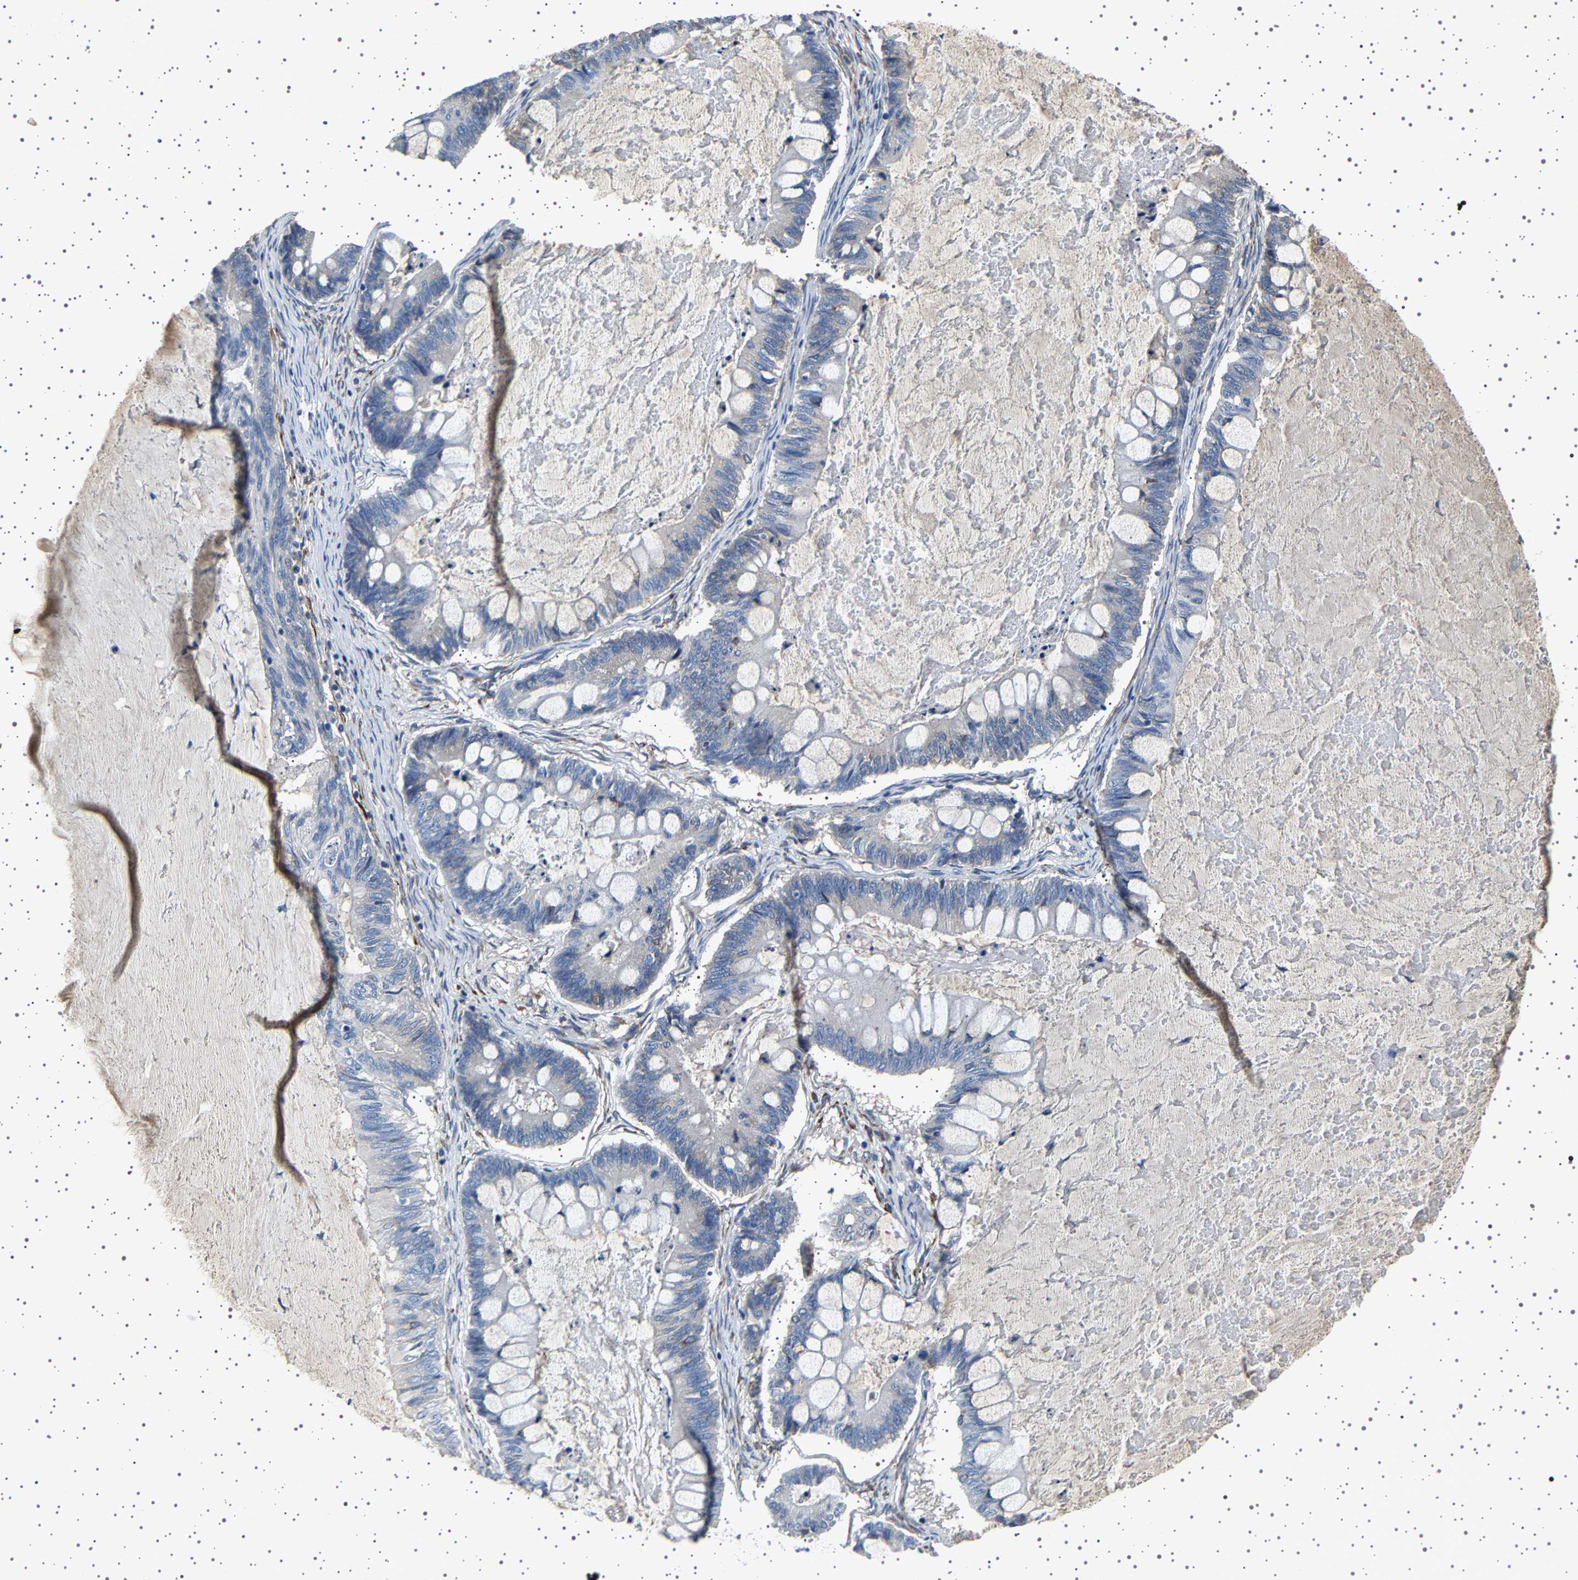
{"staining": {"intensity": "negative", "quantity": "none", "location": "none"}, "tissue": "ovarian cancer", "cell_type": "Tumor cells", "image_type": "cancer", "snomed": [{"axis": "morphology", "description": "Cystadenocarcinoma, mucinous, NOS"}, {"axis": "topography", "description": "Ovary"}], "caption": "Ovarian cancer (mucinous cystadenocarcinoma) was stained to show a protein in brown. There is no significant expression in tumor cells.", "gene": "FTCD", "patient": {"sex": "female", "age": 61}}